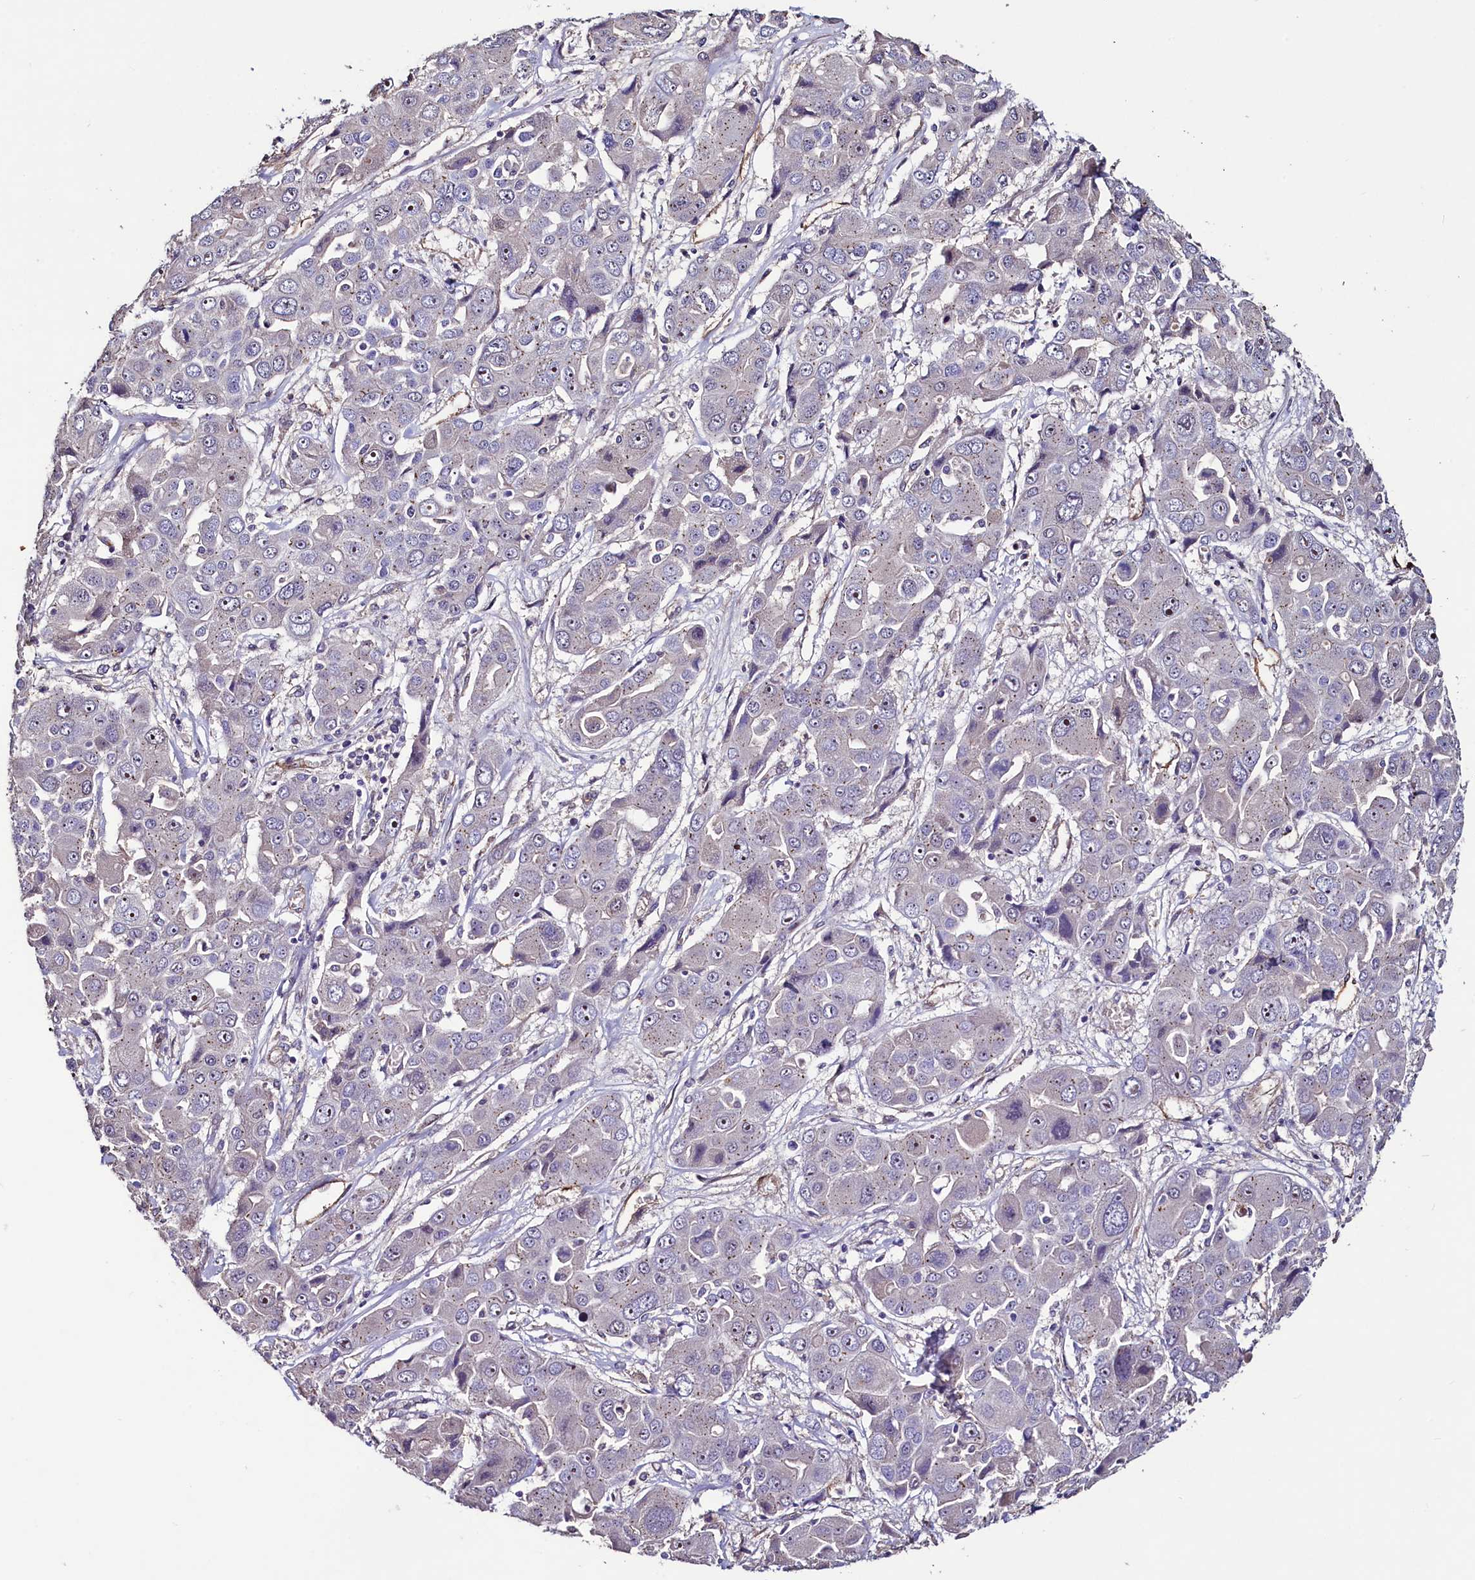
{"staining": {"intensity": "negative", "quantity": "none", "location": "none"}, "tissue": "liver cancer", "cell_type": "Tumor cells", "image_type": "cancer", "snomed": [{"axis": "morphology", "description": "Cholangiocarcinoma"}, {"axis": "topography", "description": "Liver"}], "caption": "Immunohistochemical staining of liver cancer (cholangiocarcinoma) displays no significant expression in tumor cells.", "gene": "PALM", "patient": {"sex": "male", "age": 67}}